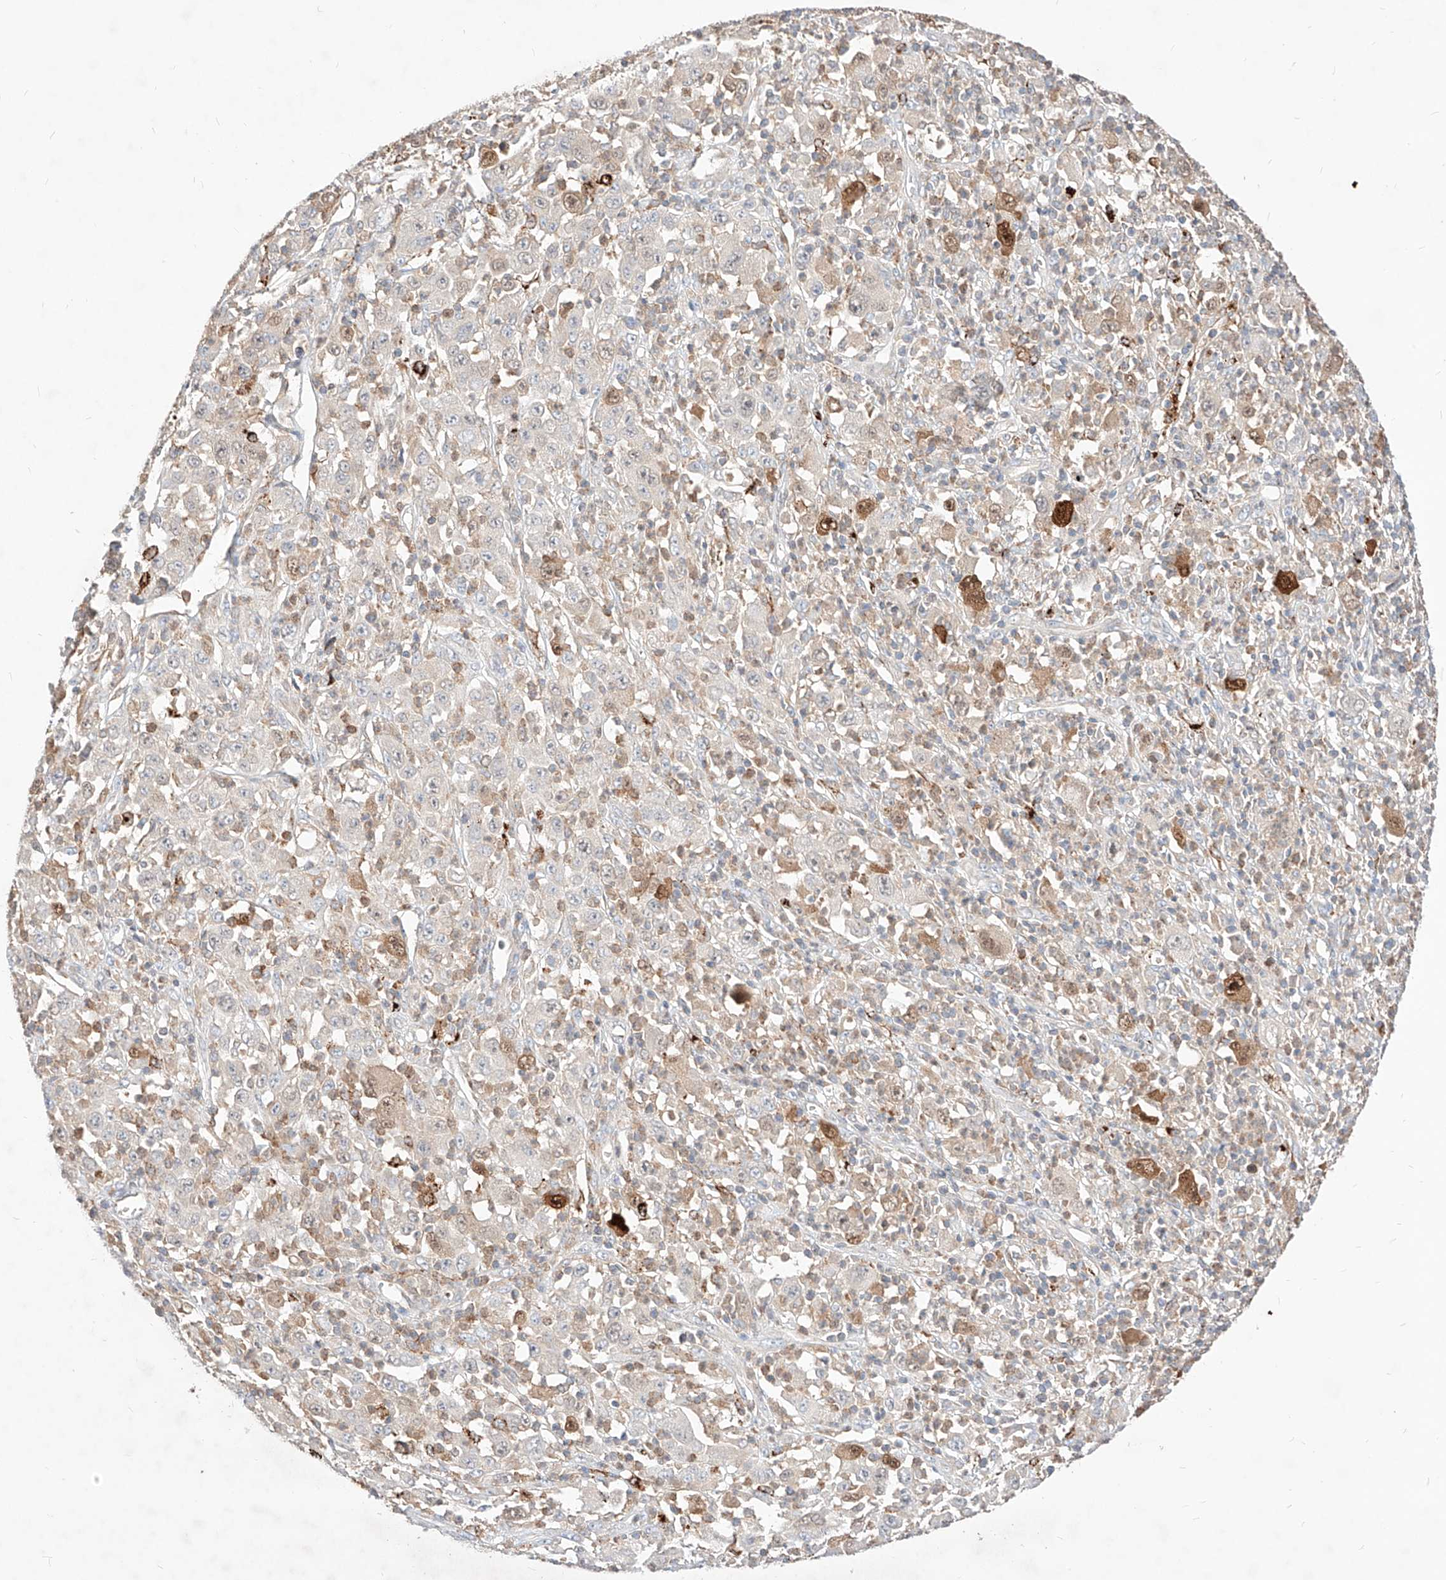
{"staining": {"intensity": "moderate", "quantity": "<25%", "location": "cytoplasmic/membranous,nuclear"}, "tissue": "melanoma", "cell_type": "Tumor cells", "image_type": "cancer", "snomed": [{"axis": "morphology", "description": "Malignant melanoma, Metastatic site"}, {"axis": "topography", "description": "Skin"}], "caption": "IHC of human melanoma demonstrates low levels of moderate cytoplasmic/membranous and nuclear positivity in approximately <25% of tumor cells.", "gene": "TSNAX", "patient": {"sex": "female", "age": 56}}